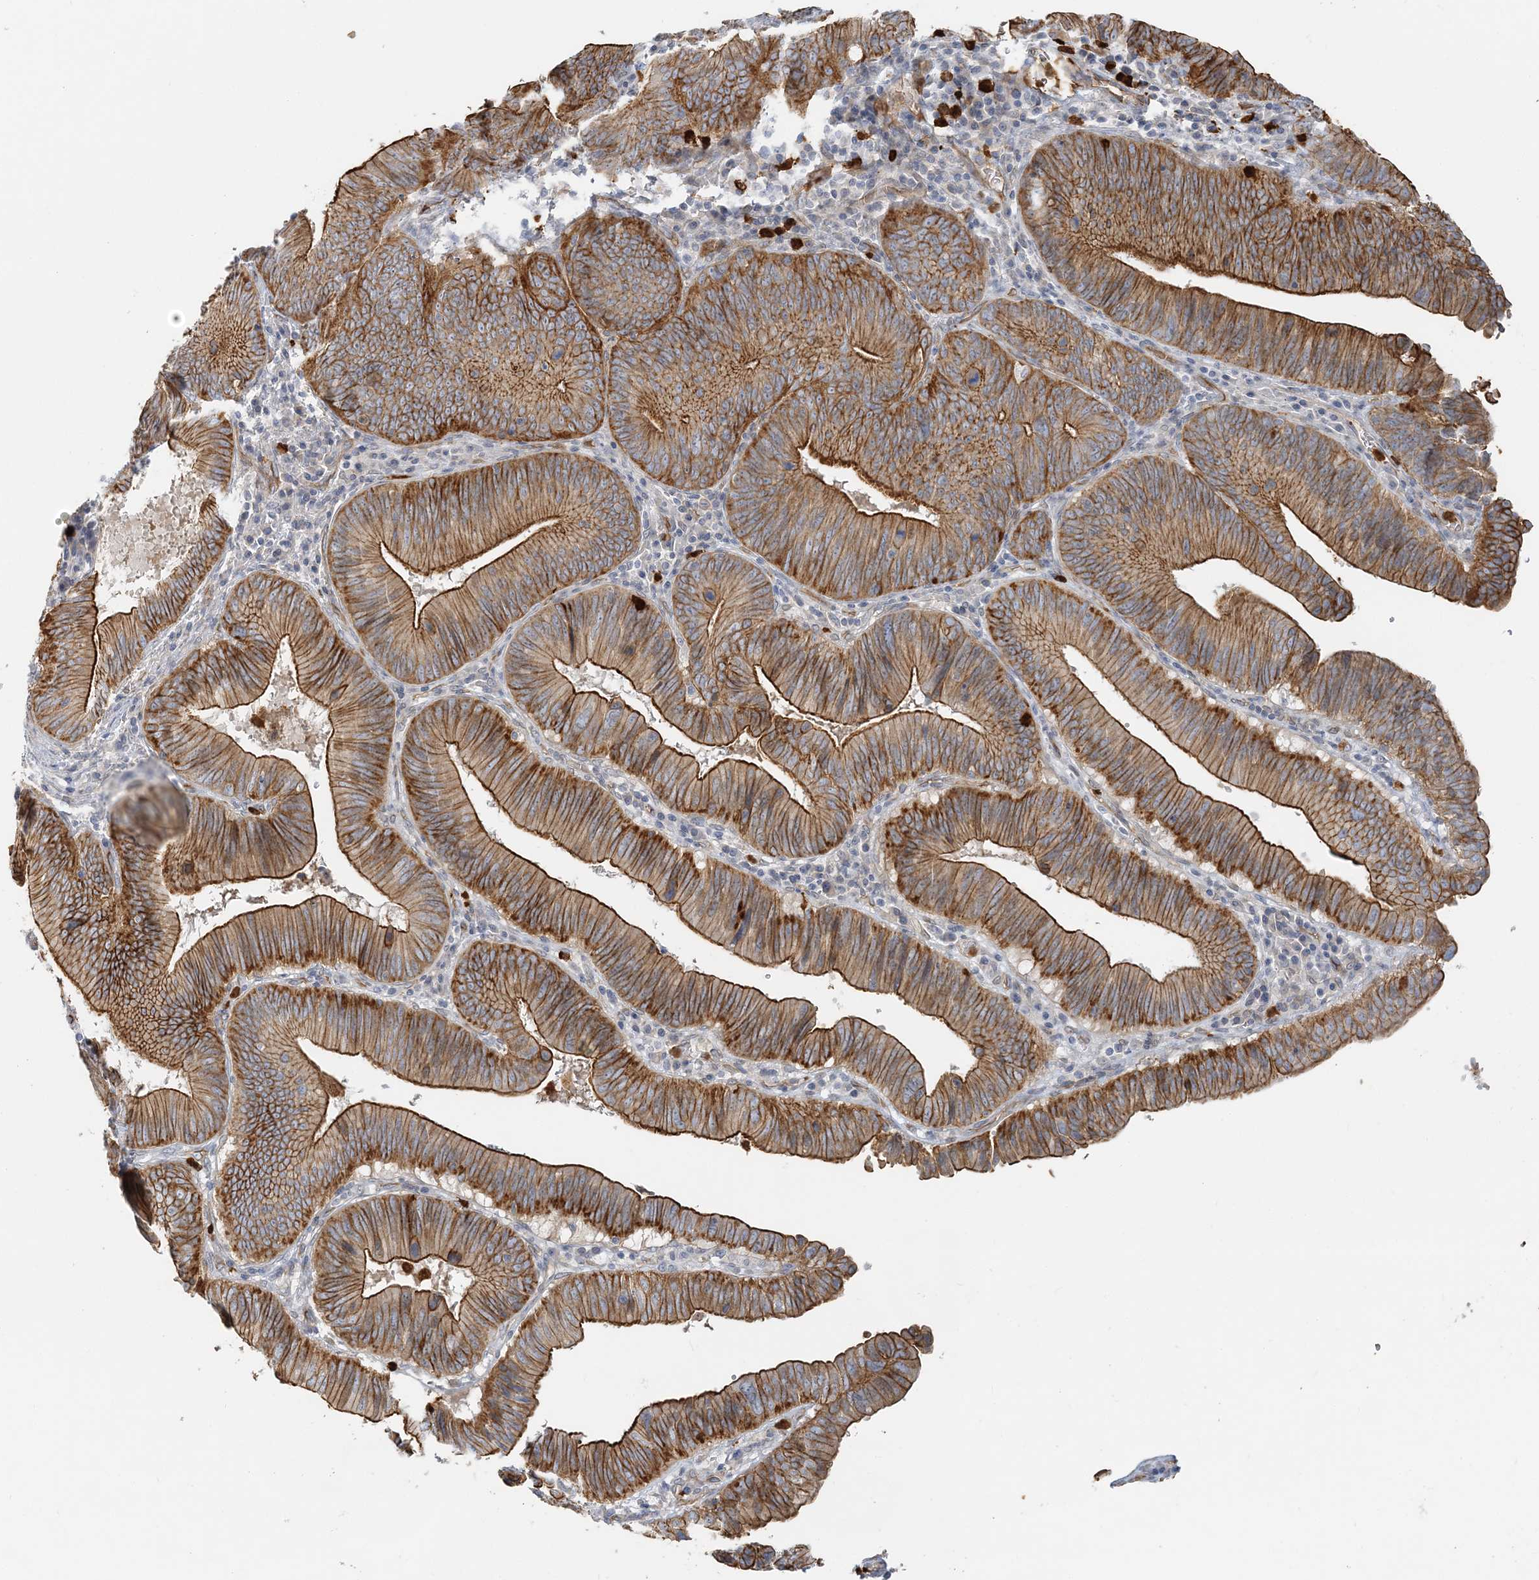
{"staining": {"intensity": "strong", "quantity": ">75%", "location": "cytoplasmic/membranous"}, "tissue": "pancreatic cancer", "cell_type": "Tumor cells", "image_type": "cancer", "snomed": [{"axis": "morphology", "description": "Adenocarcinoma, NOS"}, {"axis": "topography", "description": "Pancreas"}], "caption": "A high amount of strong cytoplasmic/membranous positivity is present in about >75% of tumor cells in pancreatic cancer (adenocarcinoma) tissue.", "gene": "DNAH1", "patient": {"sex": "male", "age": 63}}